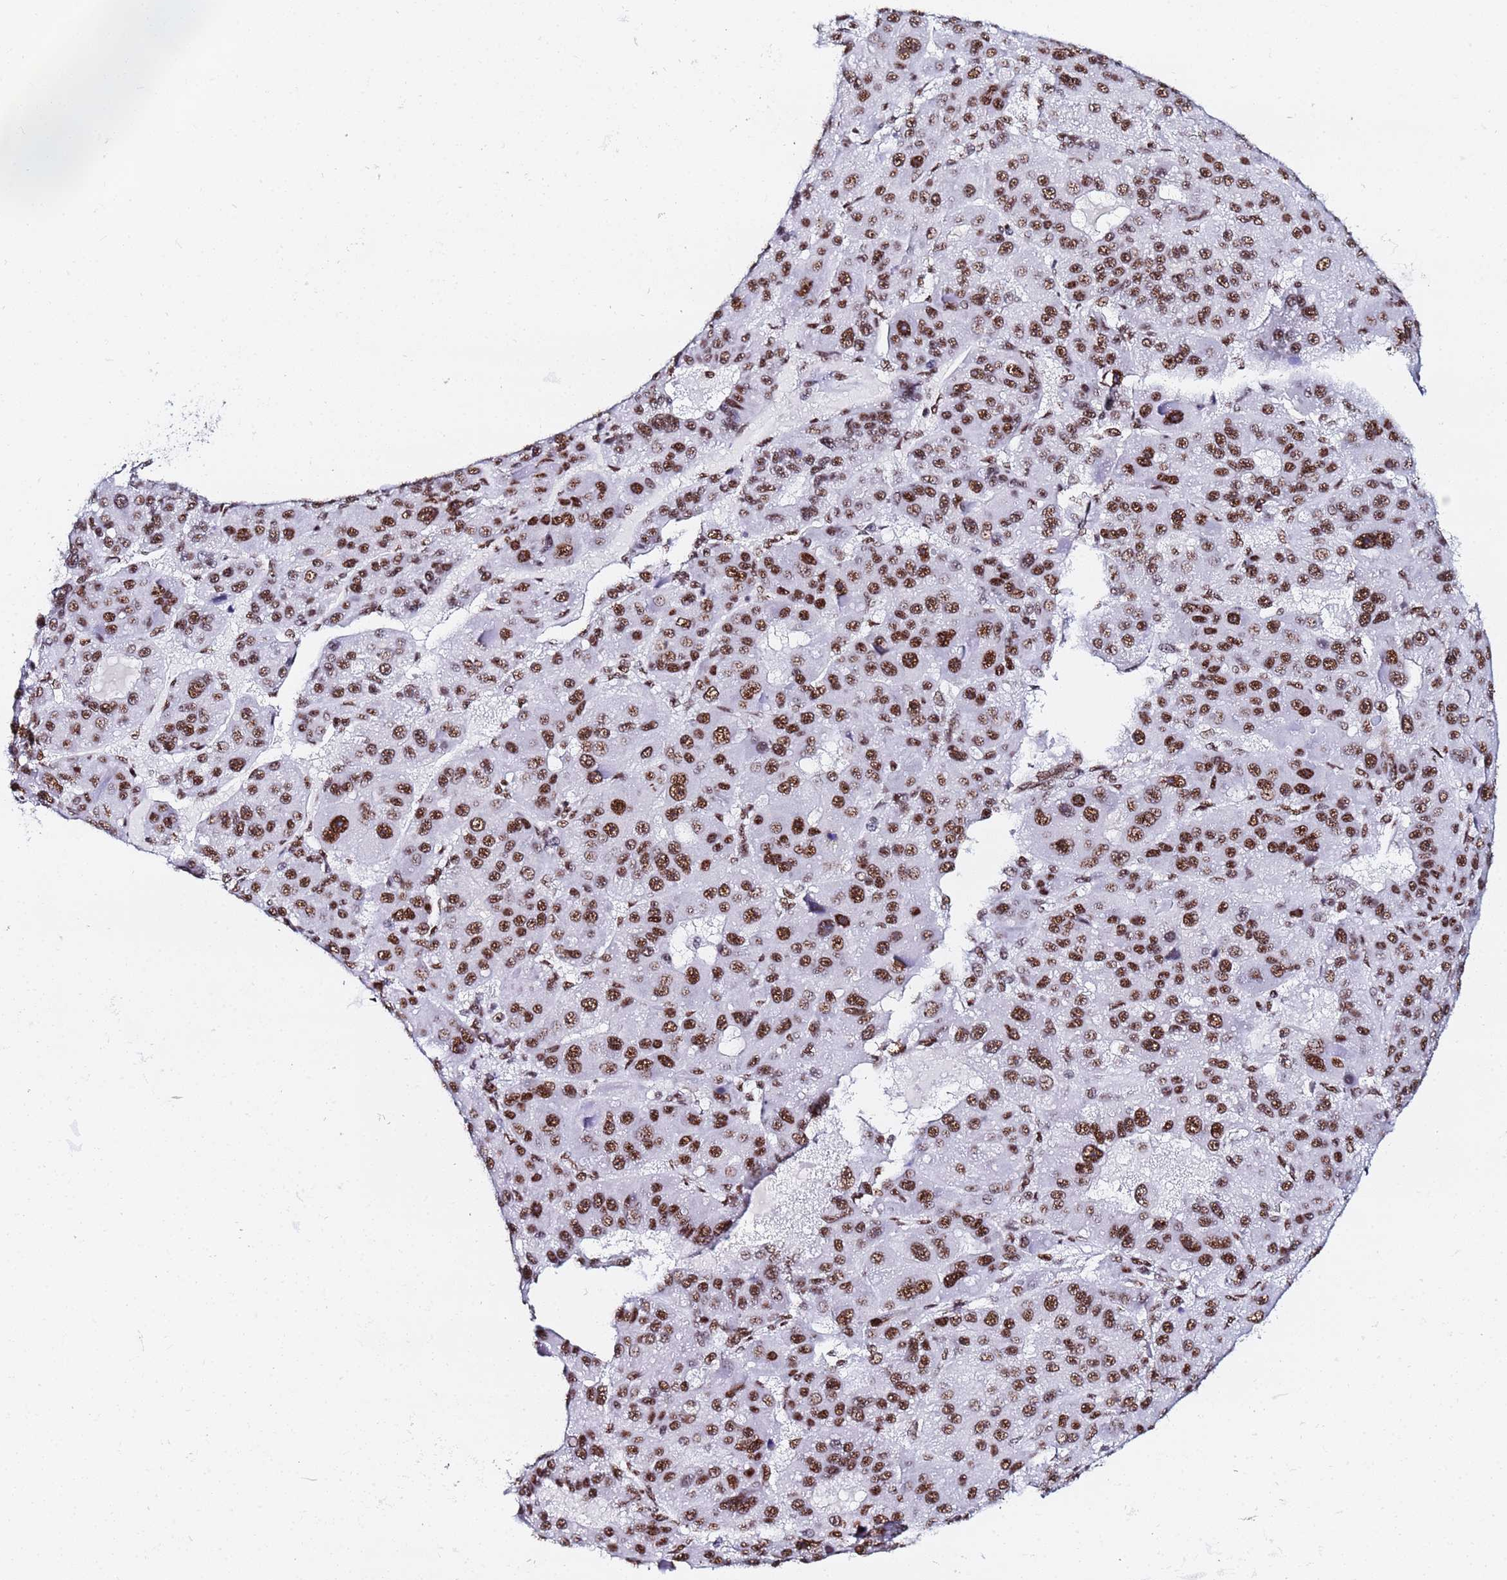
{"staining": {"intensity": "strong", "quantity": ">75%", "location": "nuclear"}, "tissue": "liver cancer", "cell_type": "Tumor cells", "image_type": "cancer", "snomed": [{"axis": "morphology", "description": "Carcinoma, Hepatocellular, NOS"}, {"axis": "topography", "description": "Liver"}], "caption": "Strong nuclear staining for a protein is identified in about >75% of tumor cells of hepatocellular carcinoma (liver) using IHC.", "gene": "SNRPA1", "patient": {"sex": "male", "age": 76}}